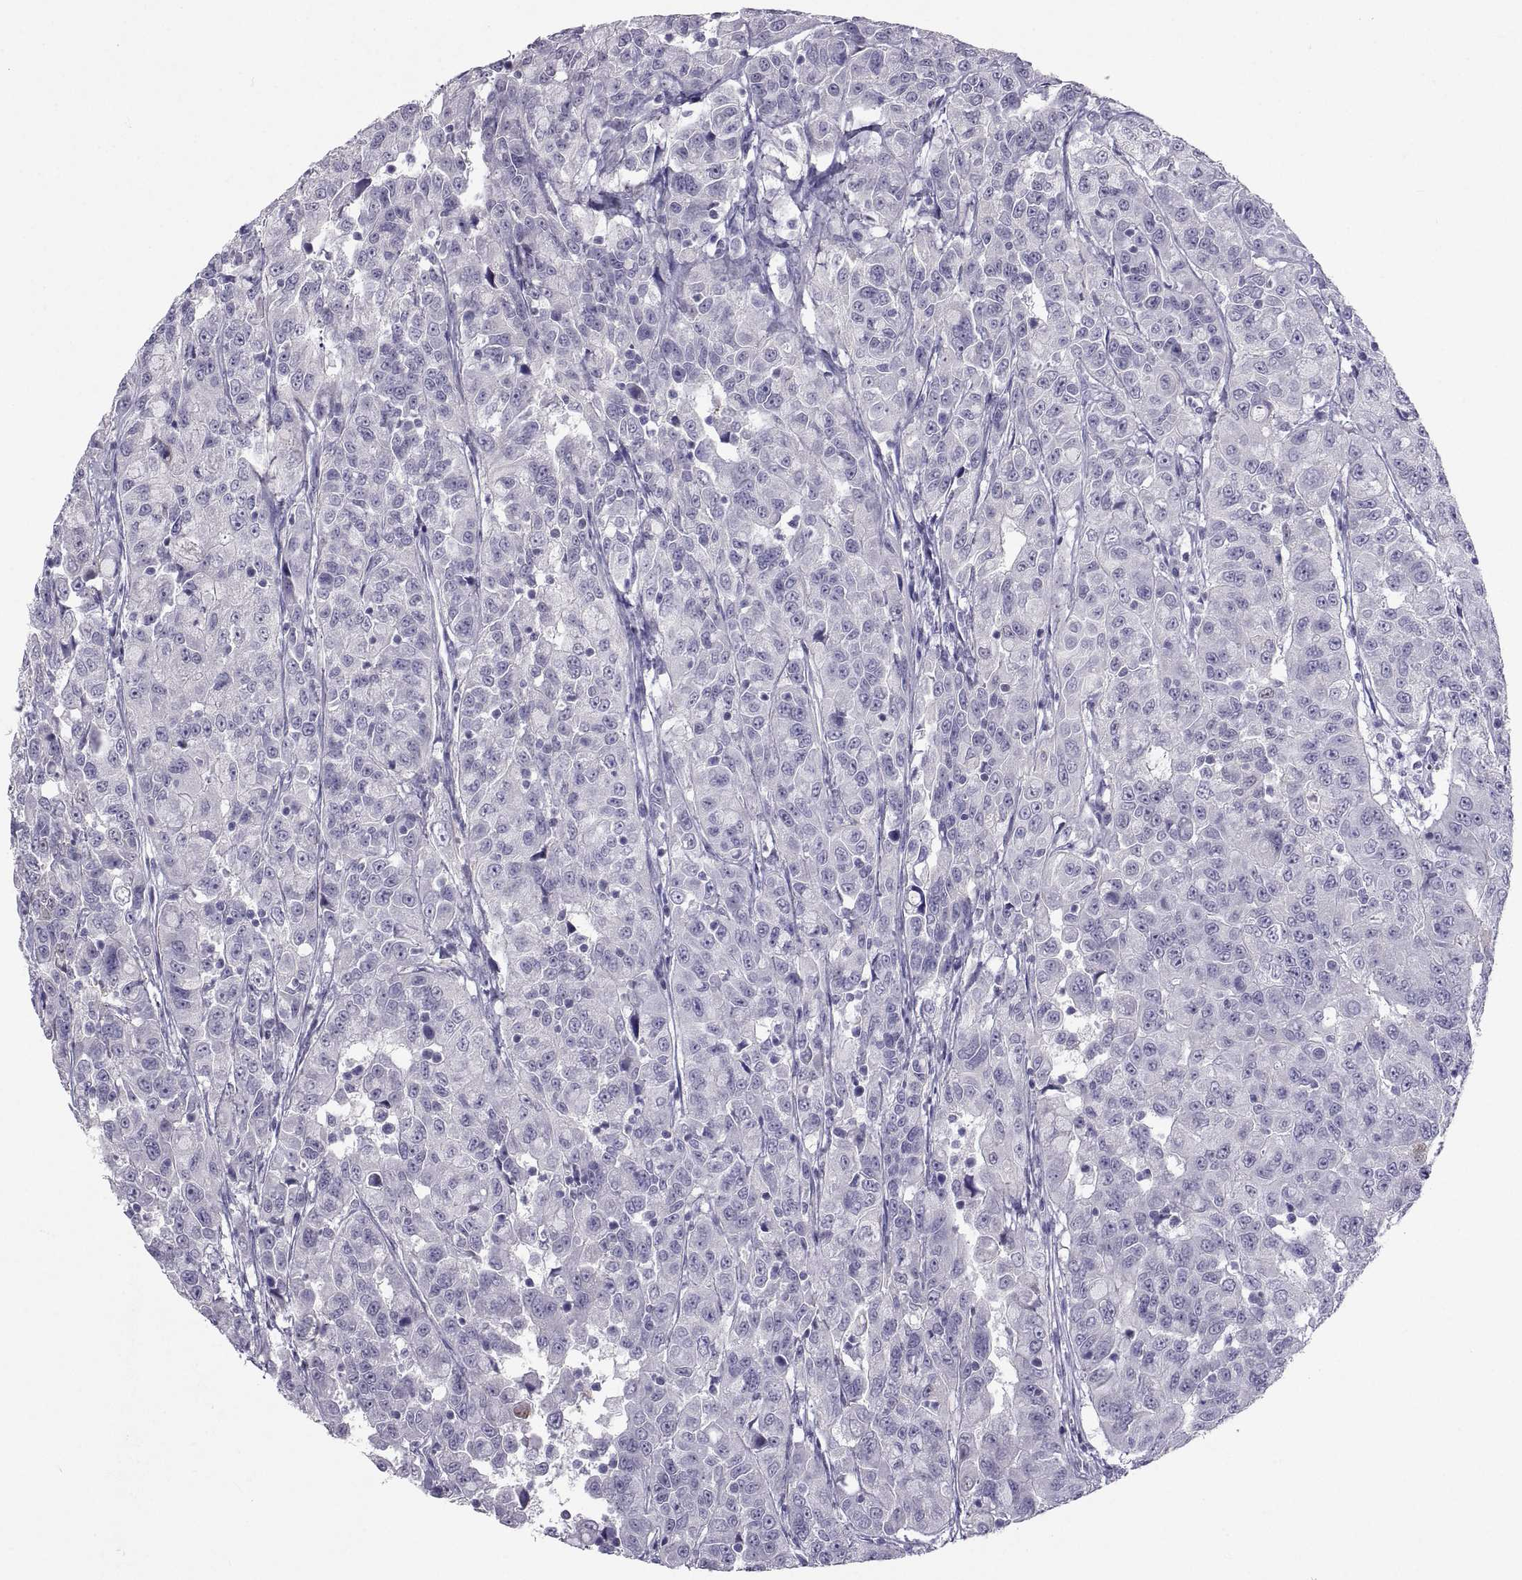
{"staining": {"intensity": "negative", "quantity": "none", "location": "none"}, "tissue": "urothelial cancer", "cell_type": "Tumor cells", "image_type": "cancer", "snomed": [{"axis": "morphology", "description": "Urothelial carcinoma, NOS"}, {"axis": "morphology", "description": "Urothelial carcinoma, High grade"}, {"axis": "topography", "description": "Urinary bladder"}], "caption": "An immunohistochemistry histopathology image of urothelial cancer is shown. There is no staining in tumor cells of urothelial cancer.", "gene": "IGSF1", "patient": {"sex": "female", "age": 73}}